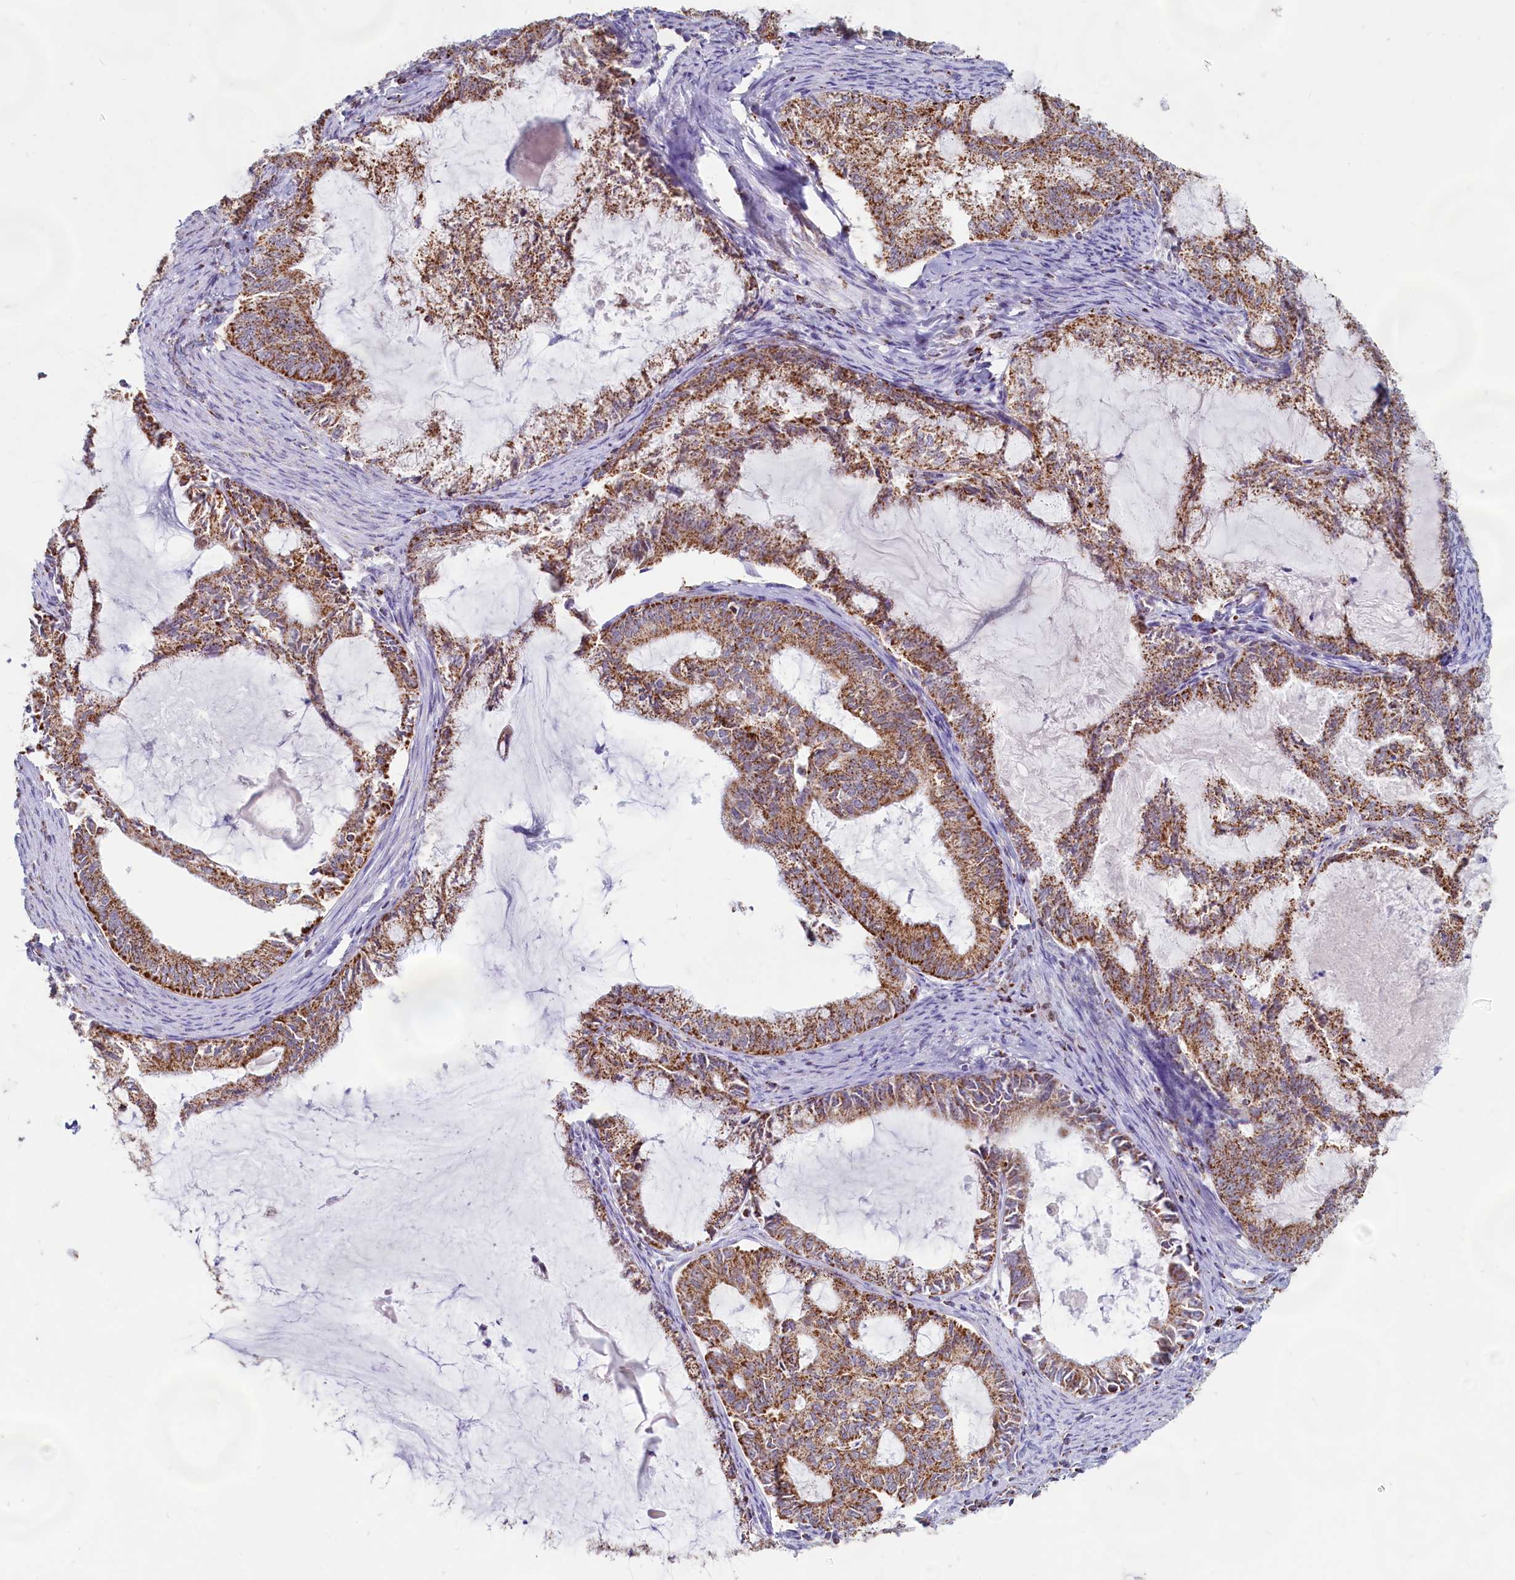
{"staining": {"intensity": "moderate", "quantity": ">75%", "location": "cytoplasmic/membranous"}, "tissue": "endometrial cancer", "cell_type": "Tumor cells", "image_type": "cancer", "snomed": [{"axis": "morphology", "description": "Adenocarcinoma, NOS"}, {"axis": "topography", "description": "Endometrium"}], "caption": "Immunohistochemical staining of endometrial adenocarcinoma exhibits medium levels of moderate cytoplasmic/membranous protein positivity in approximately >75% of tumor cells. Ihc stains the protein in brown and the nuclei are stained blue.", "gene": "C1D", "patient": {"sex": "female", "age": 86}}